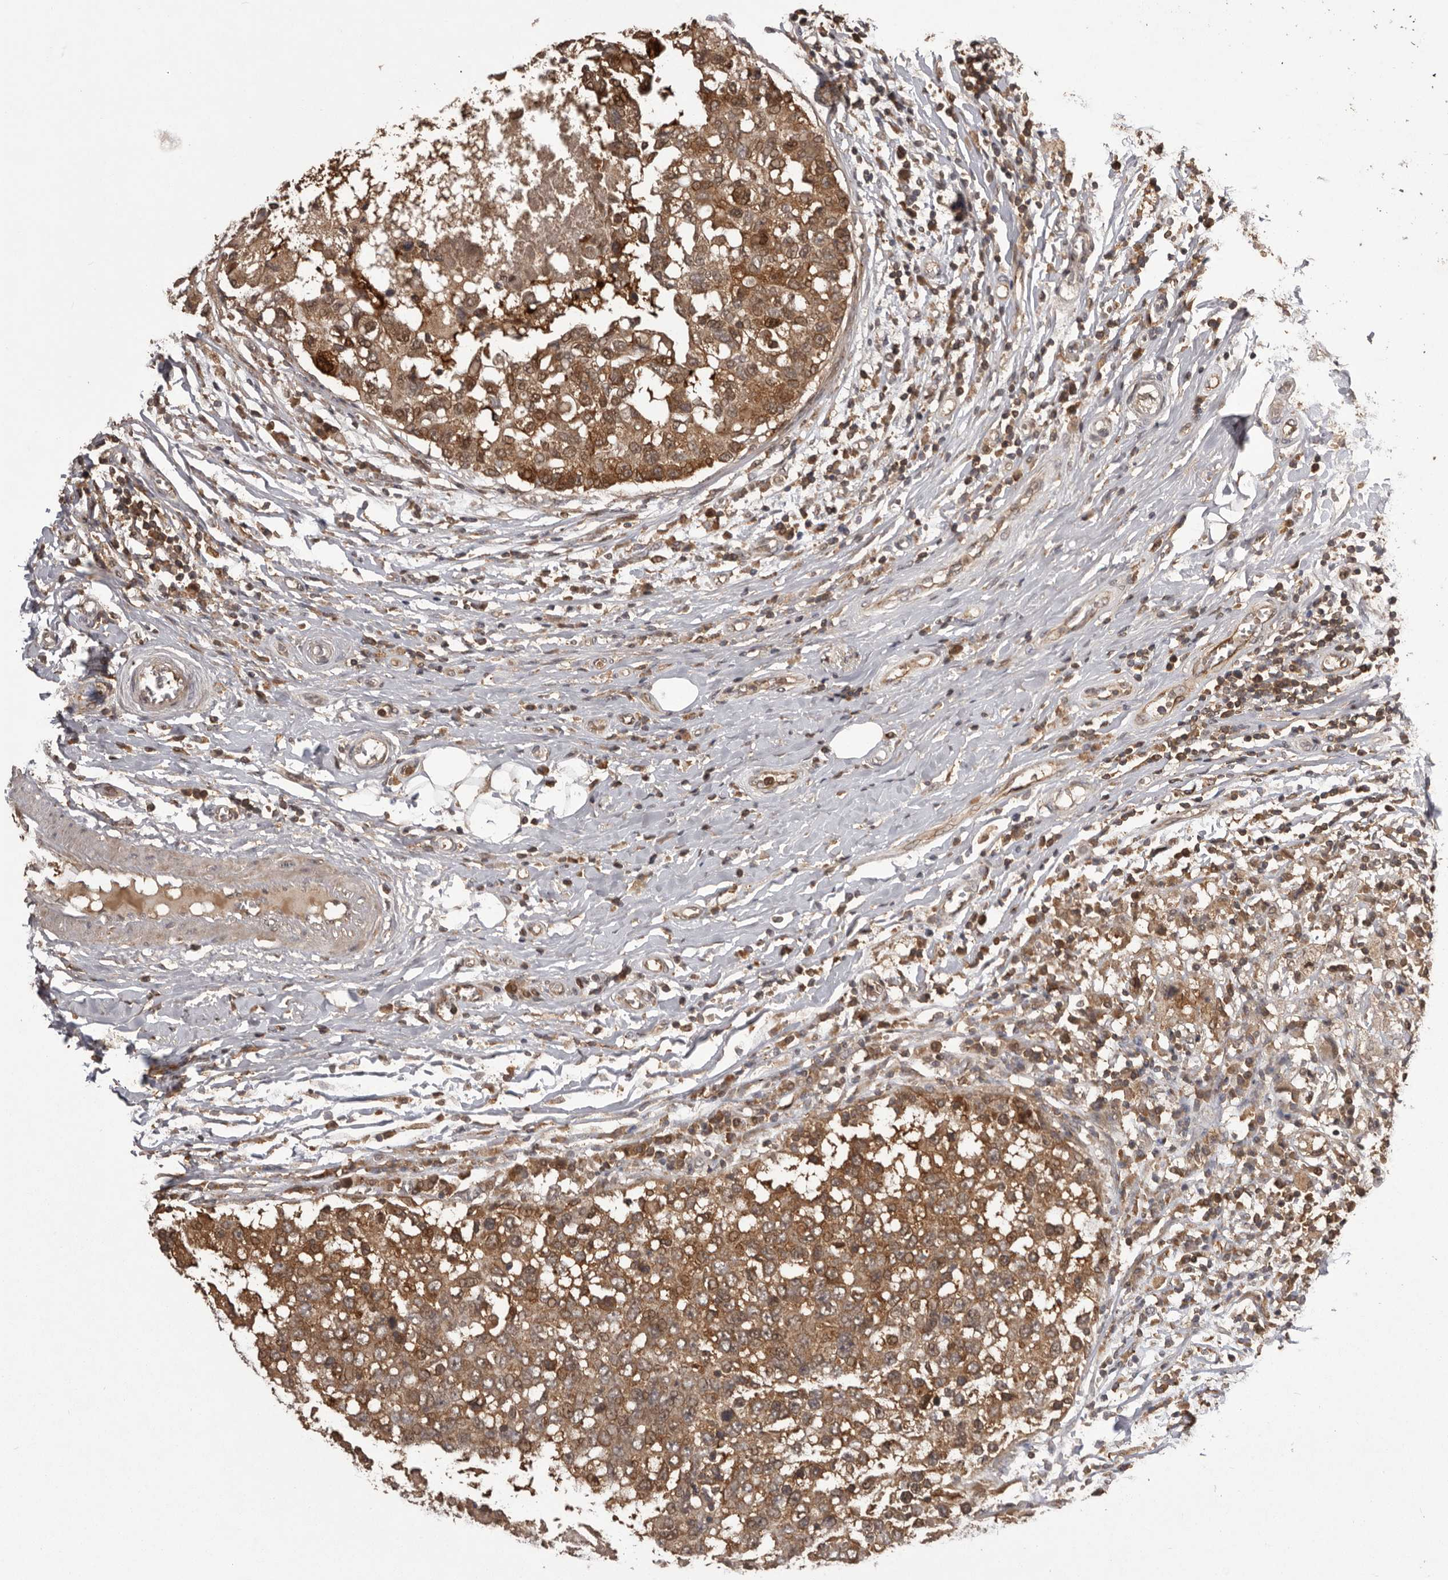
{"staining": {"intensity": "strong", "quantity": ">75%", "location": "cytoplasmic/membranous"}, "tissue": "breast cancer", "cell_type": "Tumor cells", "image_type": "cancer", "snomed": [{"axis": "morphology", "description": "Duct carcinoma"}, {"axis": "topography", "description": "Breast"}], "caption": "Human invasive ductal carcinoma (breast) stained with a protein marker displays strong staining in tumor cells.", "gene": "SLC22A3", "patient": {"sex": "female", "age": 27}}